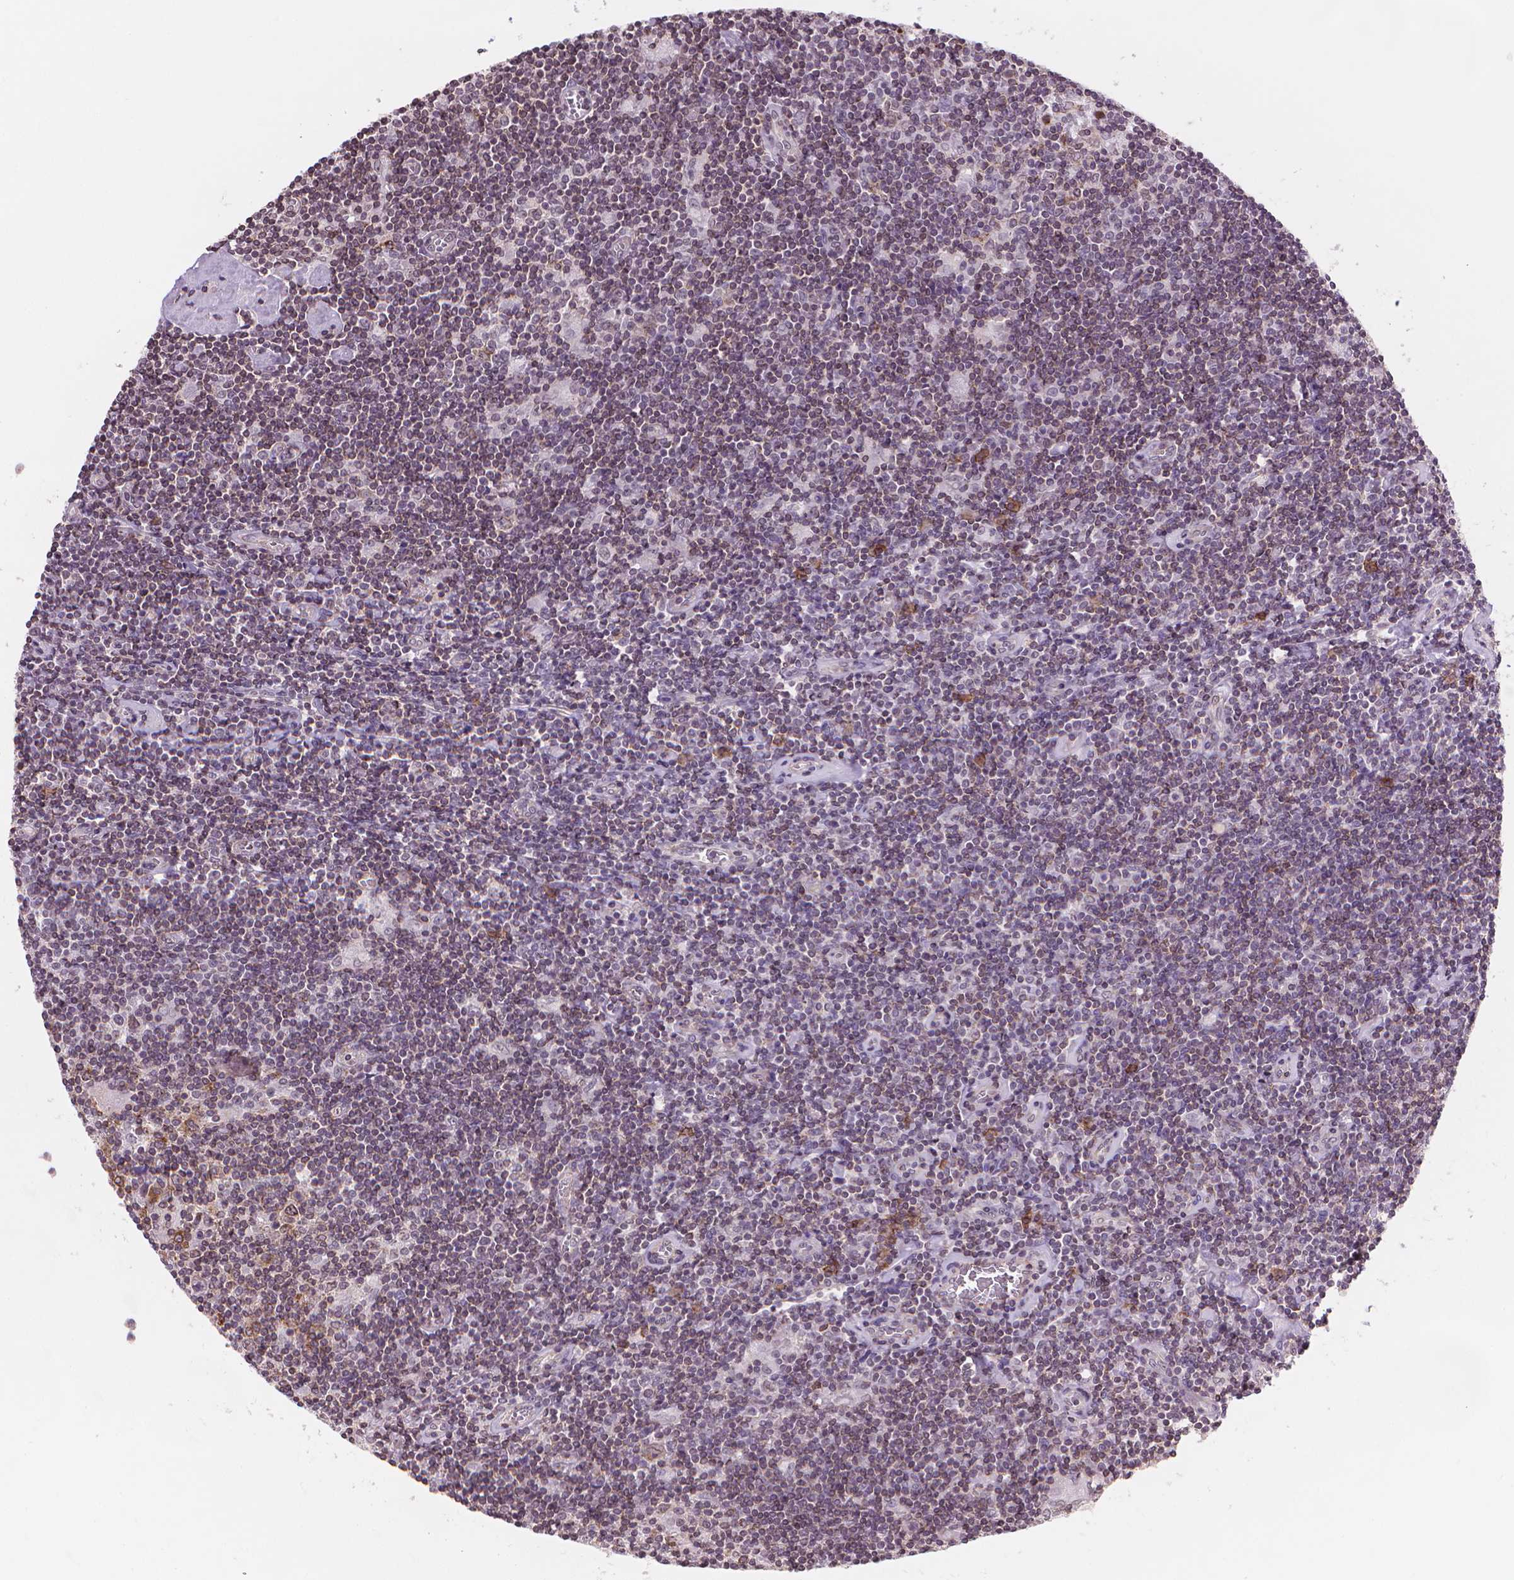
{"staining": {"intensity": "negative", "quantity": "none", "location": "none"}, "tissue": "lymphoma", "cell_type": "Tumor cells", "image_type": "cancer", "snomed": [{"axis": "morphology", "description": "Hodgkin's disease, NOS"}, {"axis": "topography", "description": "Lymph node"}], "caption": "Hodgkin's disease was stained to show a protein in brown. There is no significant staining in tumor cells. Brightfield microscopy of IHC stained with DAB (brown) and hematoxylin (blue), captured at high magnification.", "gene": "TMEM184A", "patient": {"sex": "male", "age": 40}}